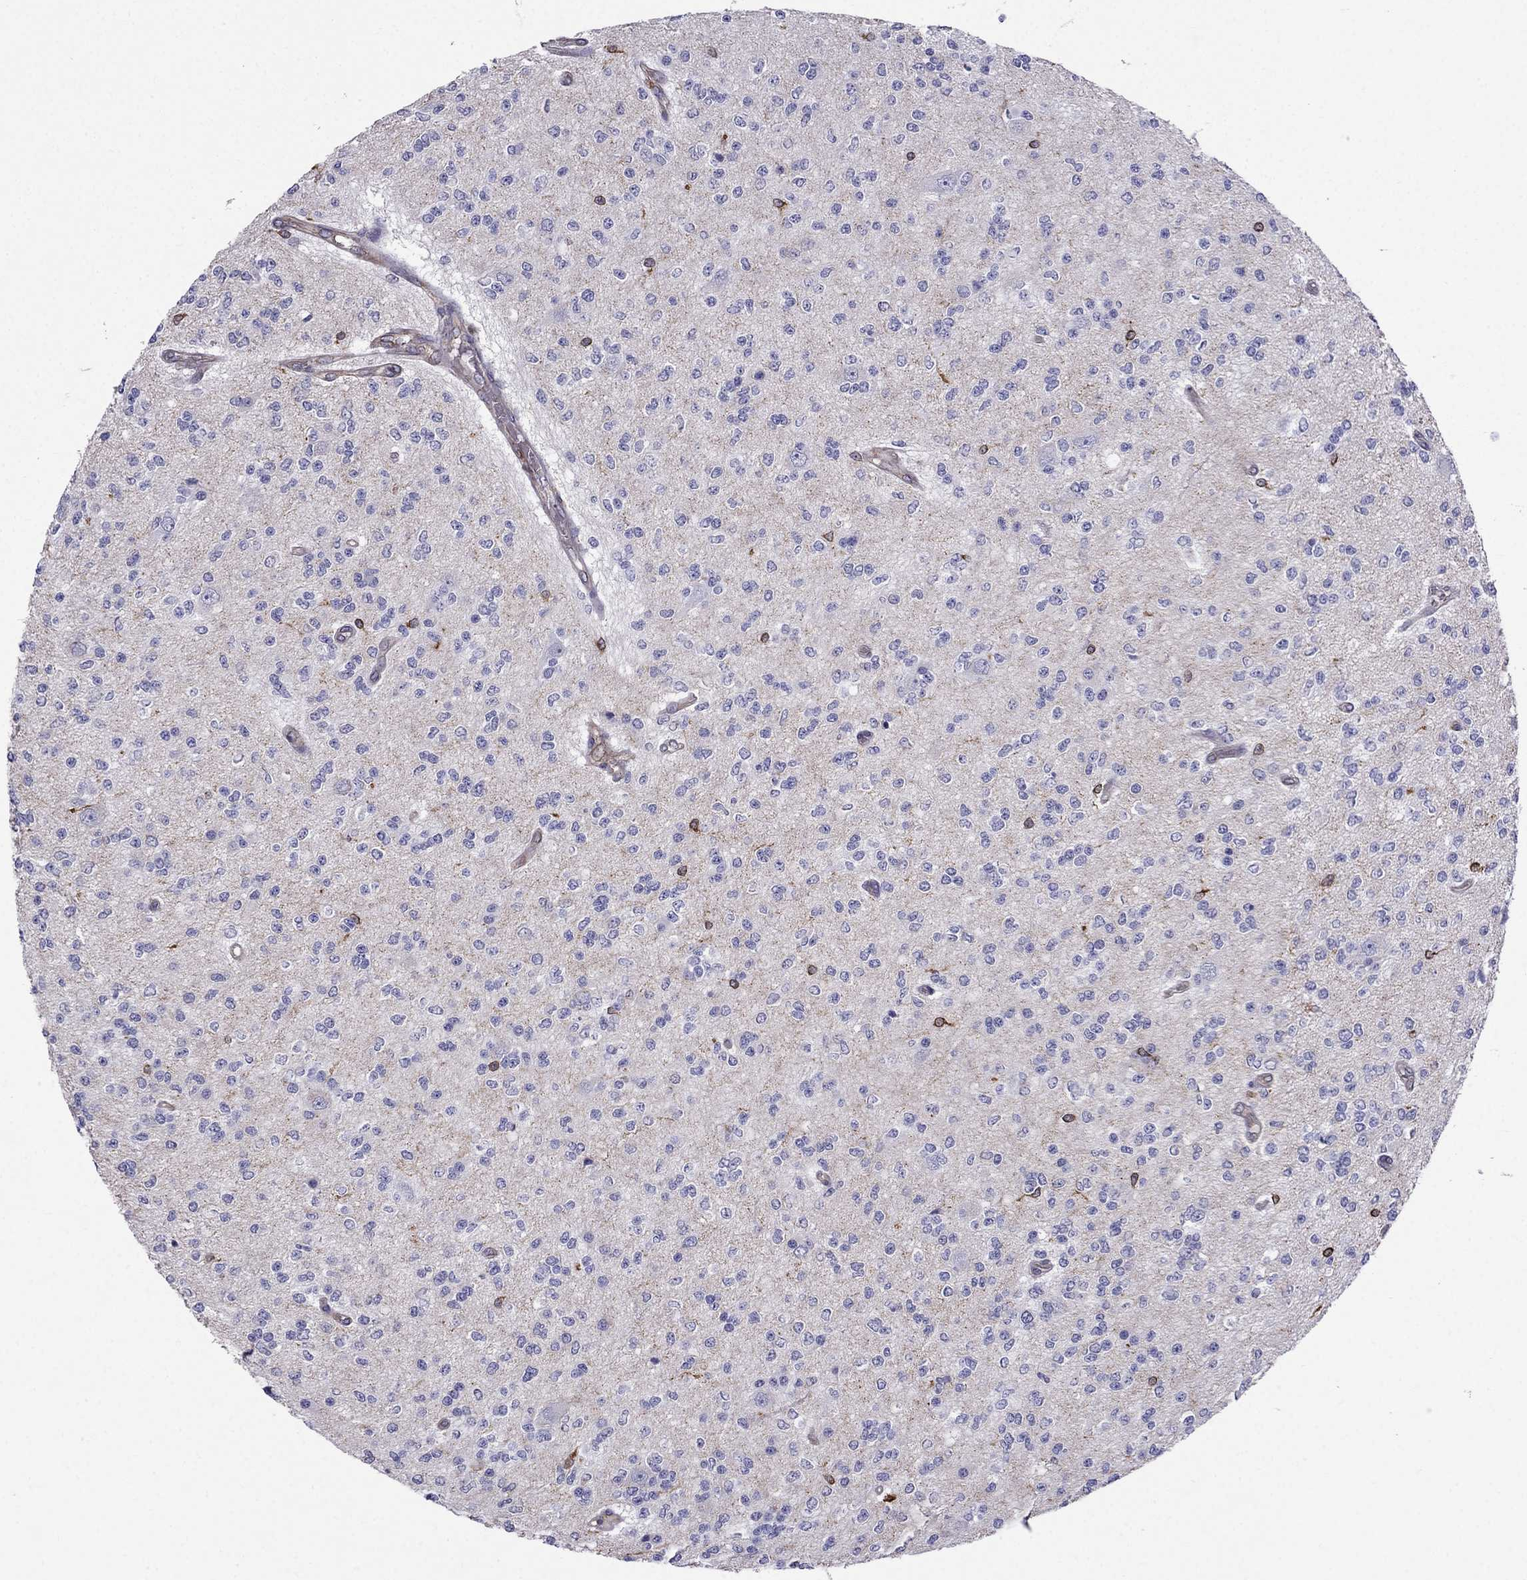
{"staining": {"intensity": "negative", "quantity": "none", "location": "none"}, "tissue": "glioma", "cell_type": "Tumor cells", "image_type": "cancer", "snomed": [{"axis": "morphology", "description": "Glioma, malignant, Low grade"}, {"axis": "topography", "description": "Brain"}], "caption": "There is no significant staining in tumor cells of malignant low-grade glioma.", "gene": "GNAL", "patient": {"sex": "male", "age": 67}}